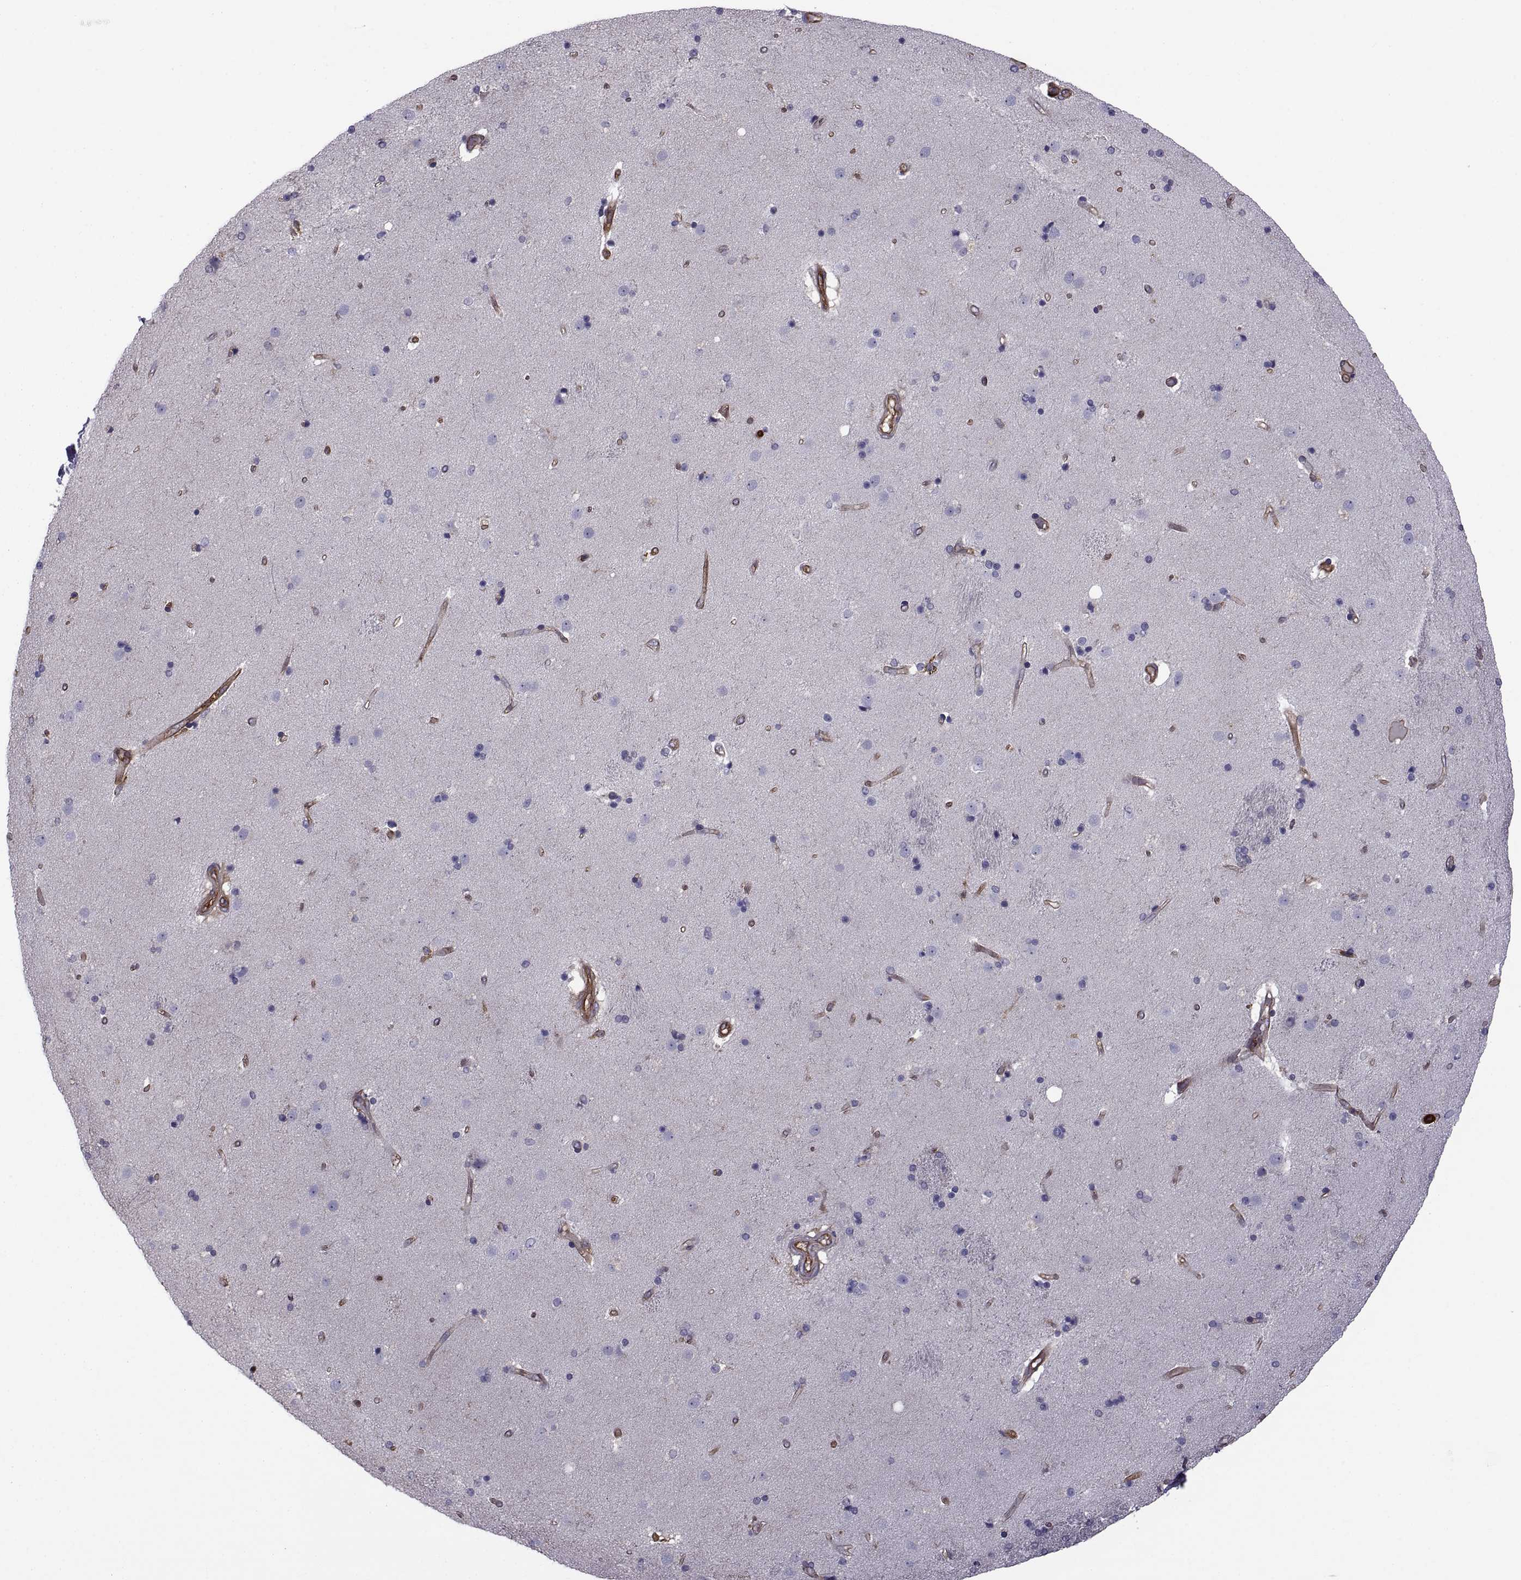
{"staining": {"intensity": "negative", "quantity": "none", "location": "none"}, "tissue": "caudate", "cell_type": "Glial cells", "image_type": "normal", "snomed": [{"axis": "morphology", "description": "Normal tissue, NOS"}, {"axis": "topography", "description": "Lateral ventricle wall"}], "caption": "A photomicrograph of caudate stained for a protein exhibits no brown staining in glial cells.", "gene": "MYH9", "patient": {"sex": "male", "age": 54}}